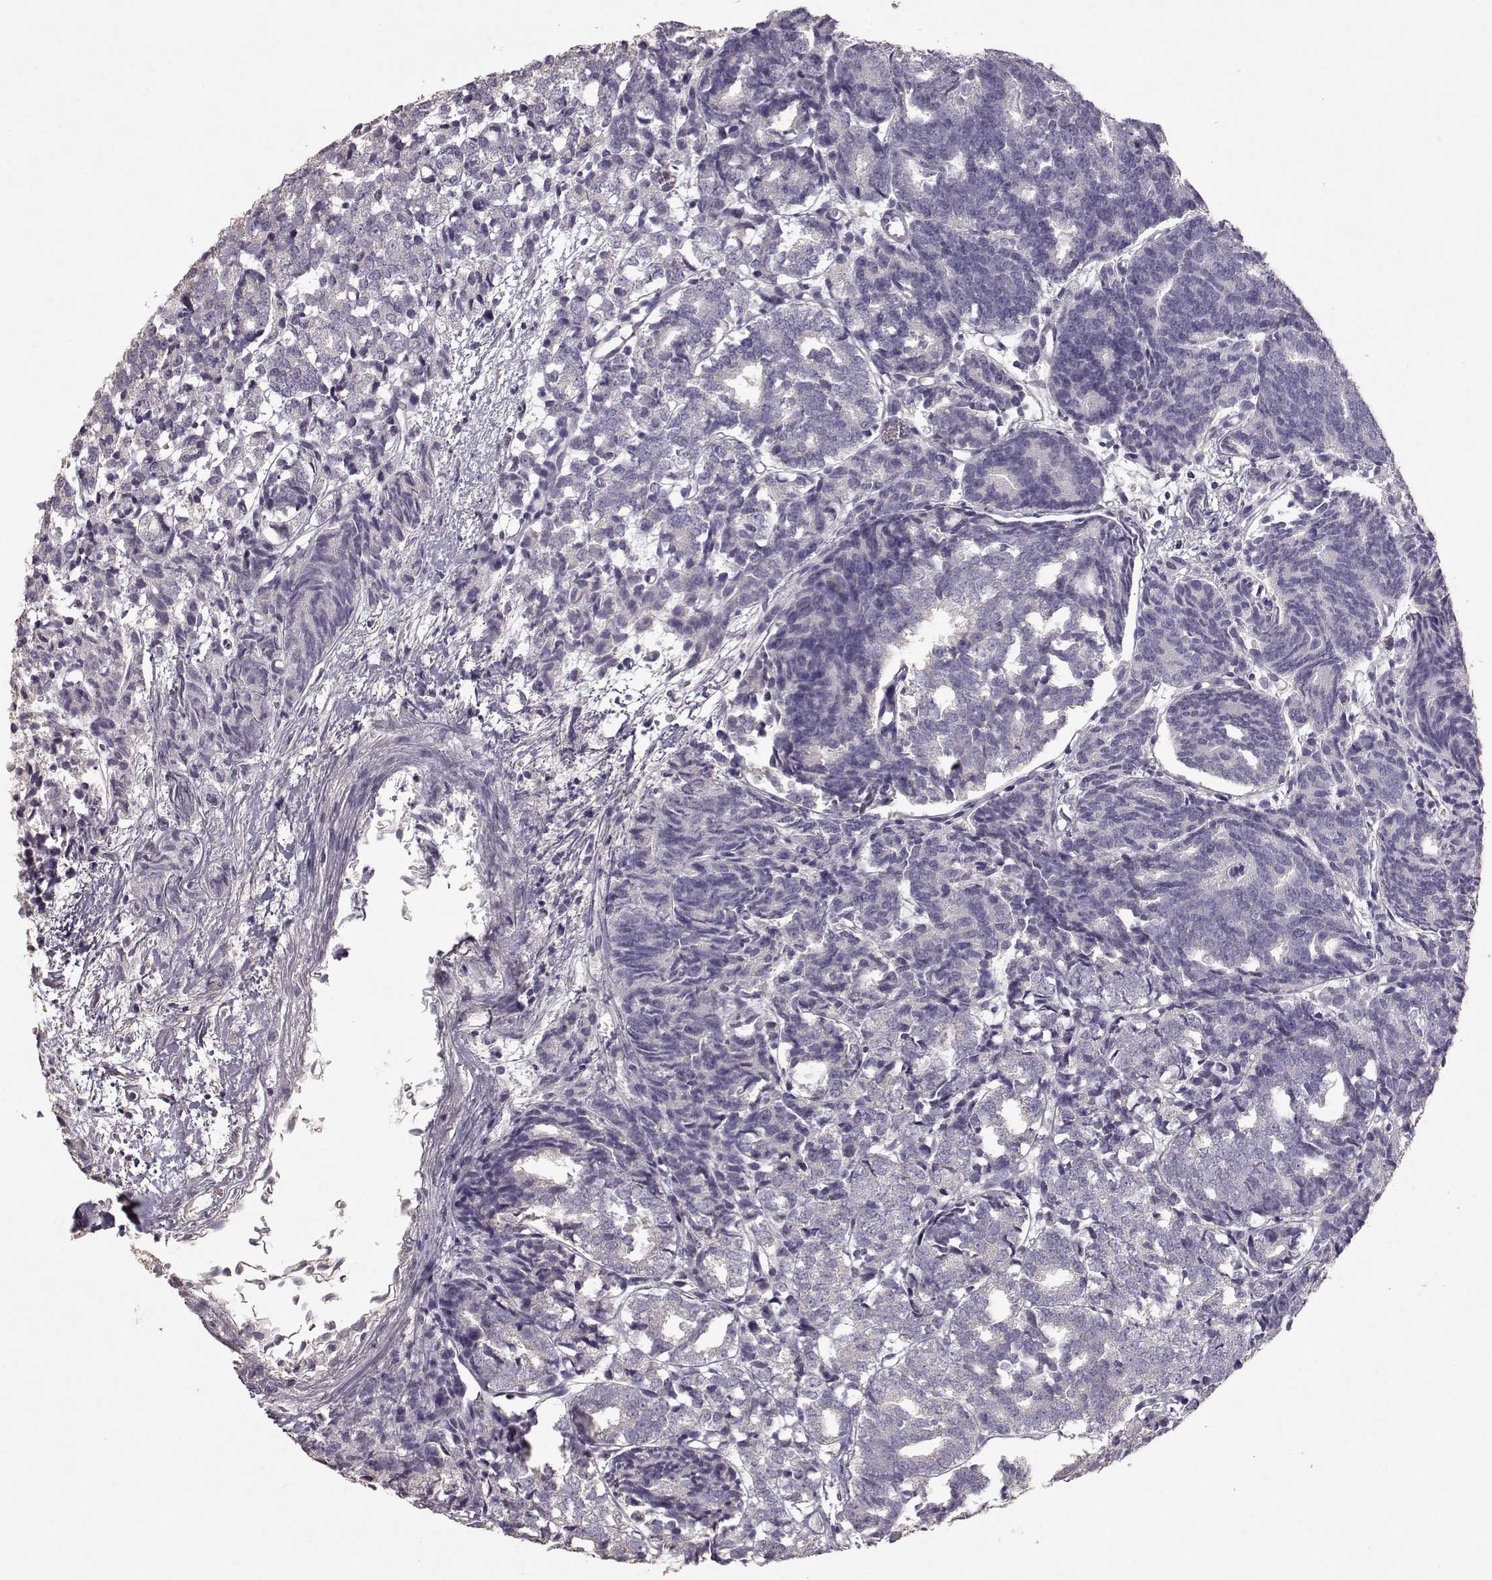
{"staining": {"intensity": "negative", "quantity": "none", "location": "none"}, "tissue": "prostate cancer", "cell_type": "Tumor cells", "image_type": "cancer", "snomed": [{"axis": "morphology", "description": "Adenocarcinoma, High grade"}, {"axis": "topography", "description": "Prostate"}], "caption": "A photomicrograph of prostate adenocarcinoma (high-grade) stained for a protein displays no brown staining in tumor cells.", "gene": "PMCH", "patient": {"sex": "male", "age": 53}}